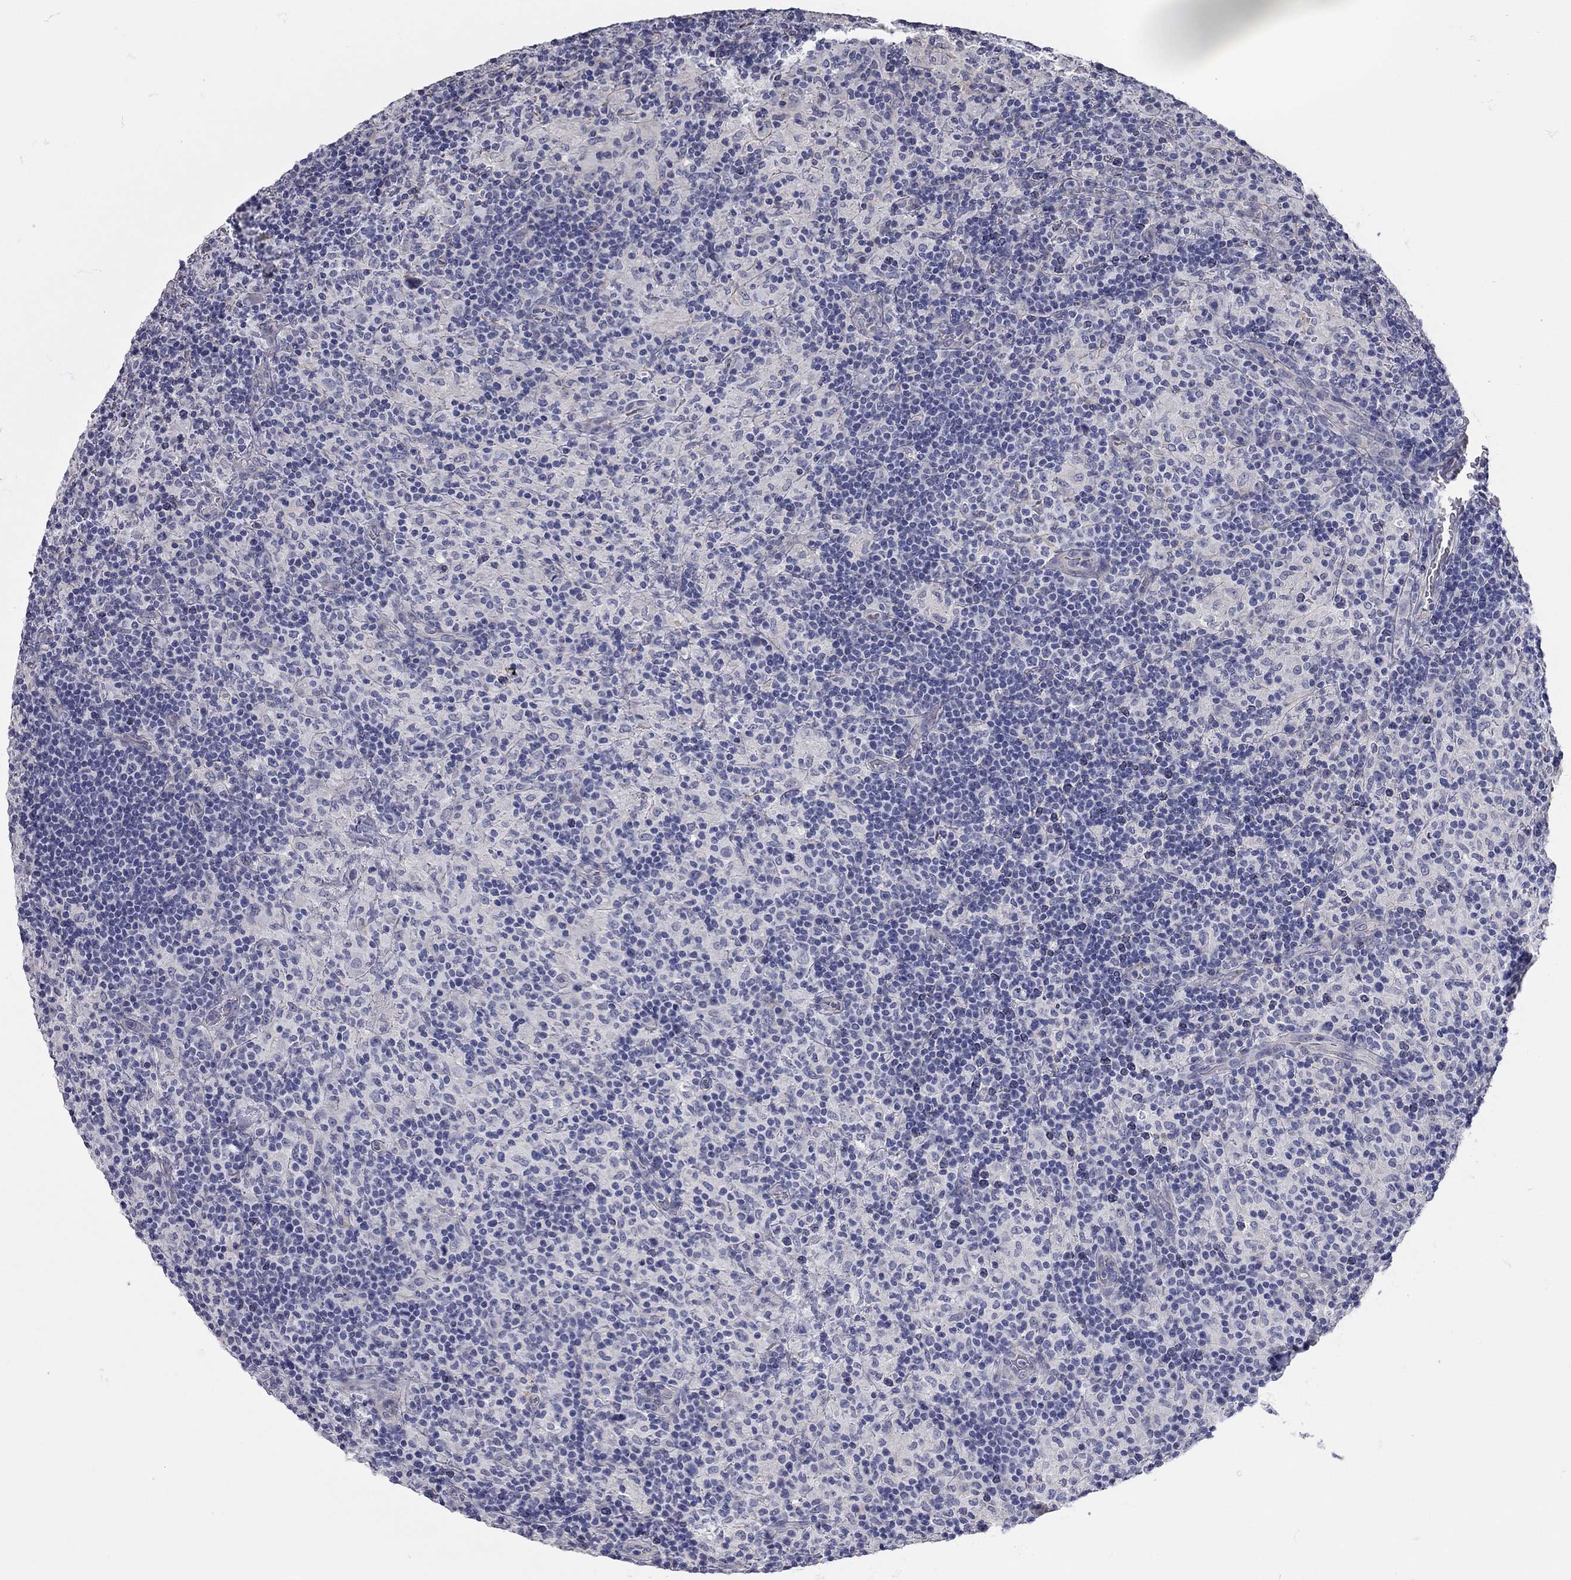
{"staining": {"intensity": "negative", "quantity": "none", "location": "none"}, "tissue": "lymphoma", "cell_type": "Tumor cells", "image_type": "cancer", "snomed": [{"axis": "morphology", "description": "Hodgkin's disease, NOS"}, {"axis": "topography", "description": "Lymph node"}], "caption": "Immunohistochemistry (IHC) micrograph of human lymphoma stained for a protein (brown), which displays no staining in tumor cells.", "gene": "C10orf90", "patient": {"sex": "male", "age": 70}}